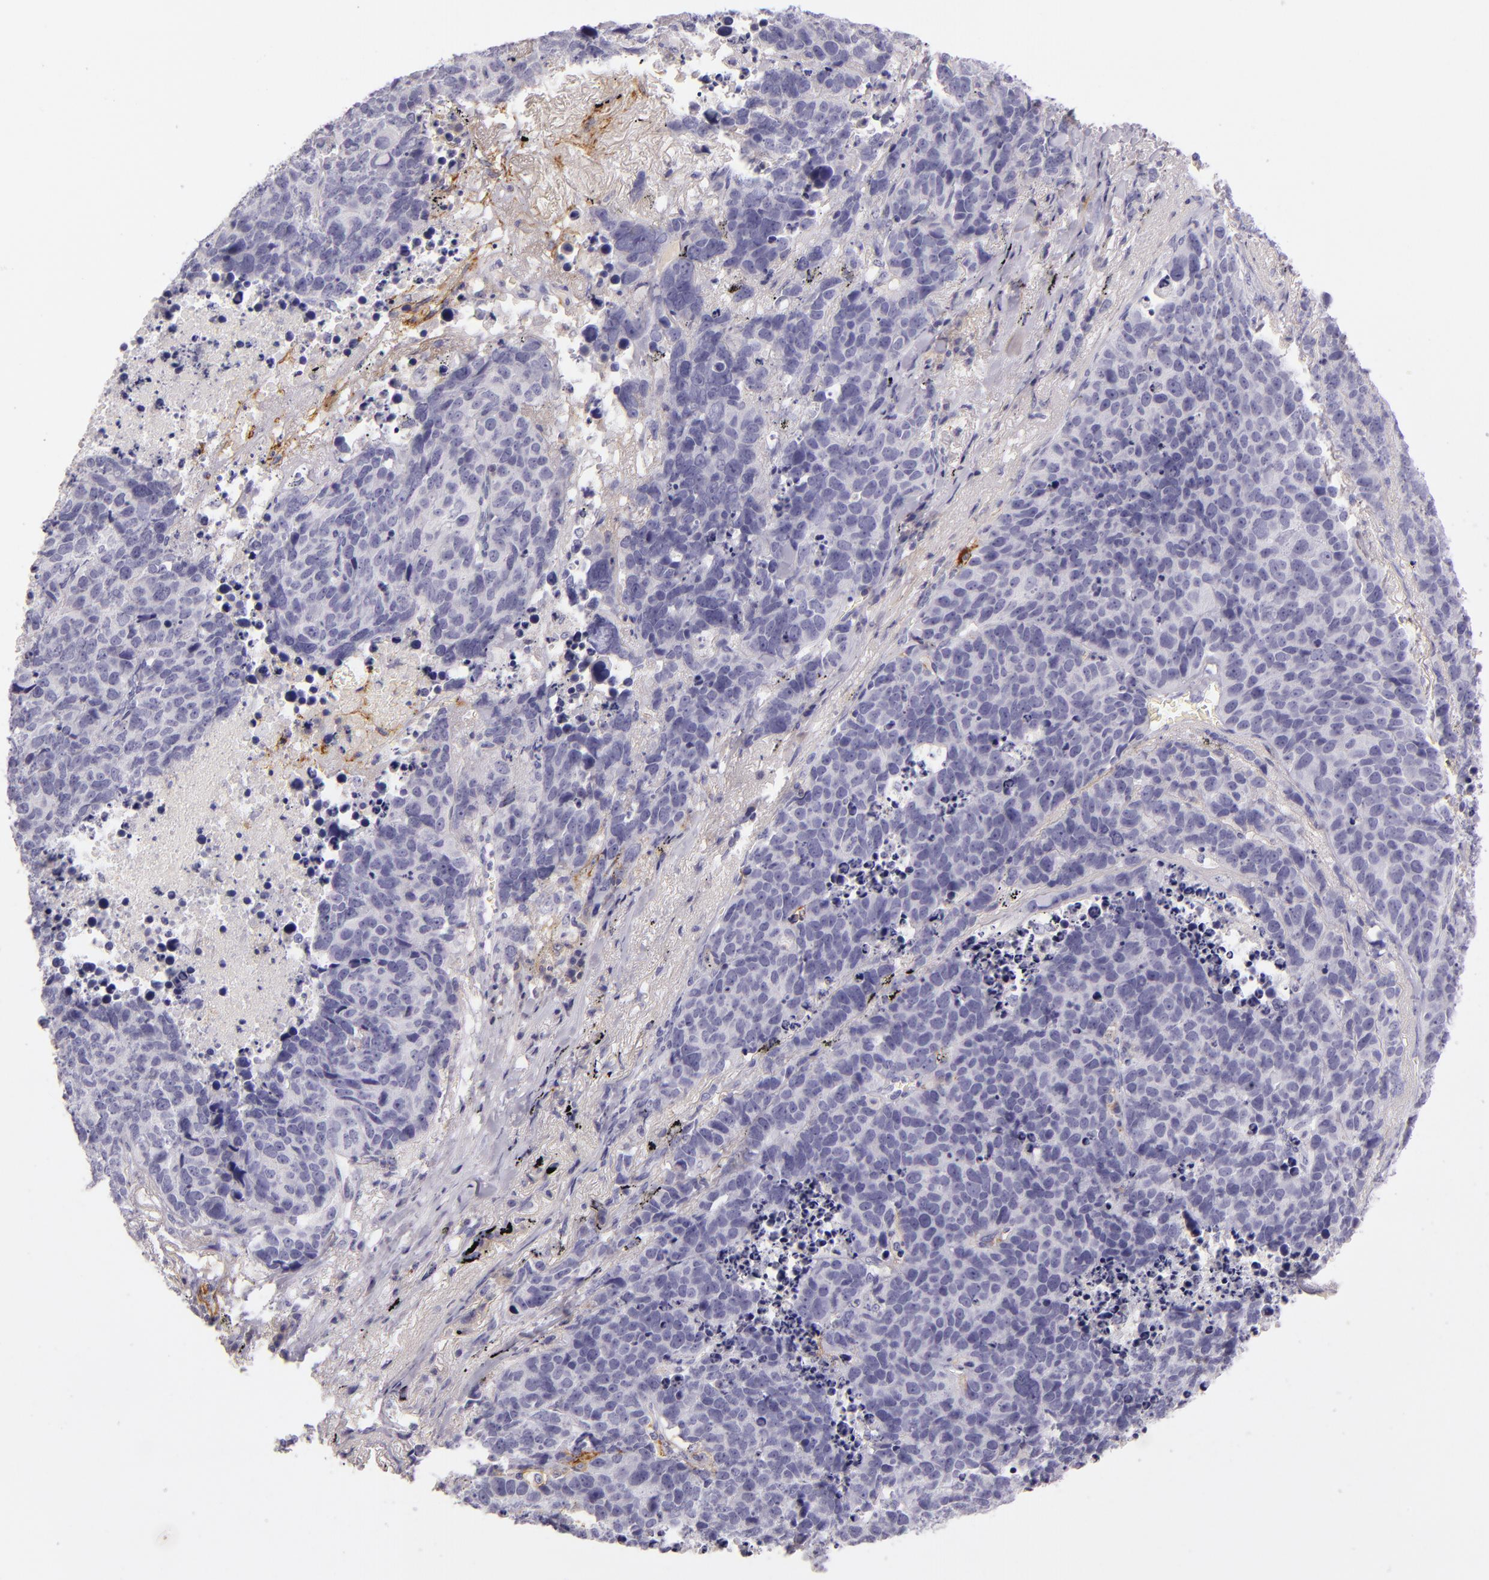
{"staining": {"intensity": "negative", "quantity": "none", "location": "none"}, "tissue": "lung cancer", "cell_type": "Tumor cells", "image_type": "cancer", "snomed": [{"axis": "morphology", "description": "Carcinoid, malignant, NOS"}, {"axis": "topography", "description": "Lung"}], "caption": "DAB immunohistochemical staining of human lung cancer (malignant carcinoid) shows no significant expression in tumor cells.", "gene": "ICAM1", "patient": {"sex": "male", "age": 60}}